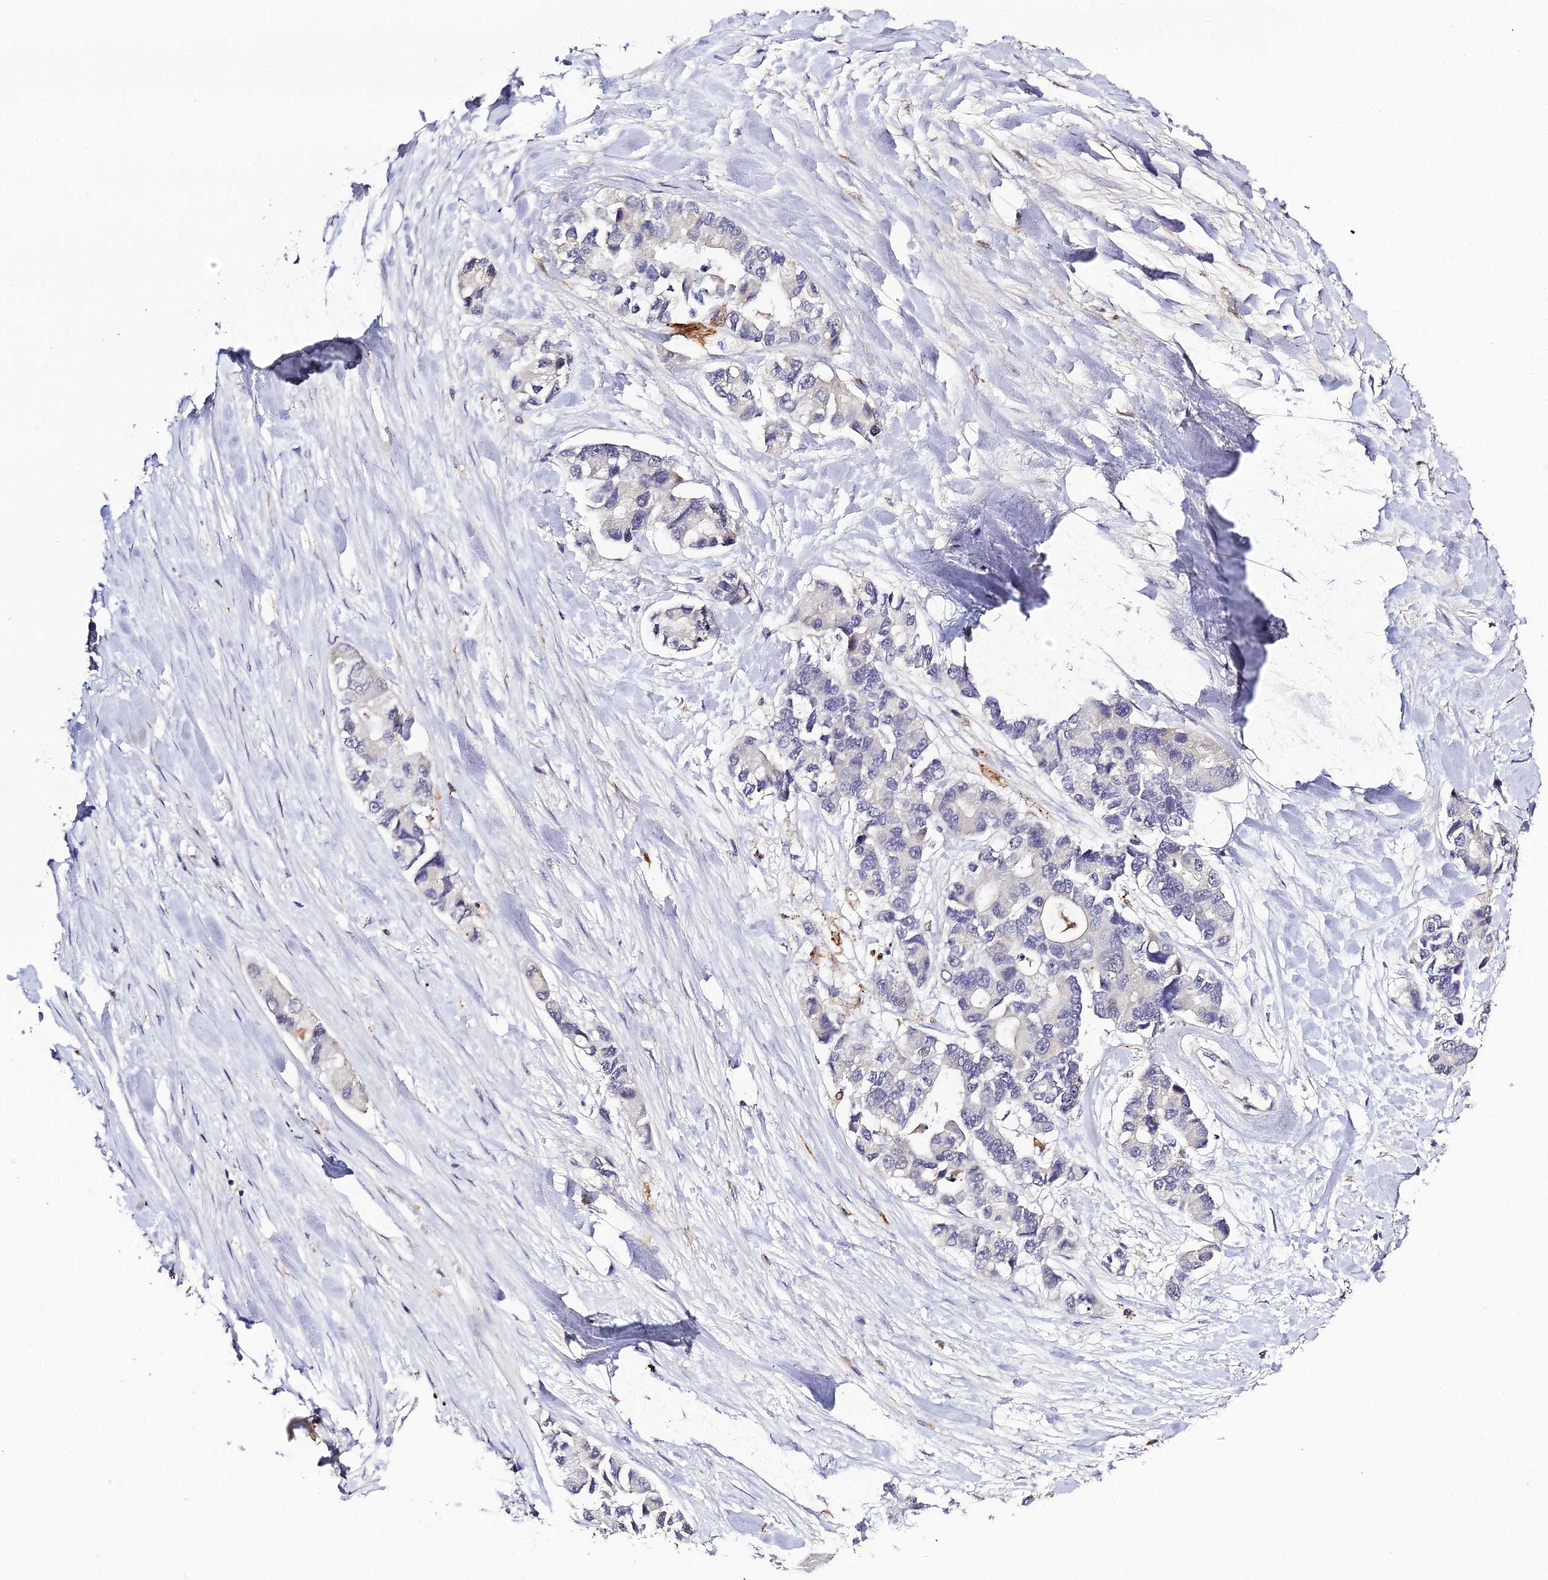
{"staining": {"intensity": "negative", "quantity": "none", "location": "none"}, "tissue": "lung cancer", "cell_type": "Tumor cells", "image_type": "cancer", "snomed": [{"axis": "morphology", "description": "Adenocarcinoma, NOS"}, {"axis": "topography", "description": "Lung"}], "caption": "Immunohistochemistry image of neoplastic tissue: lung adenocarcinoma stained with DAB exhibits no significant protein staining in tumor cells.", "gene": "IL4I1", "patient": {"sex": "female", "age": 54}}